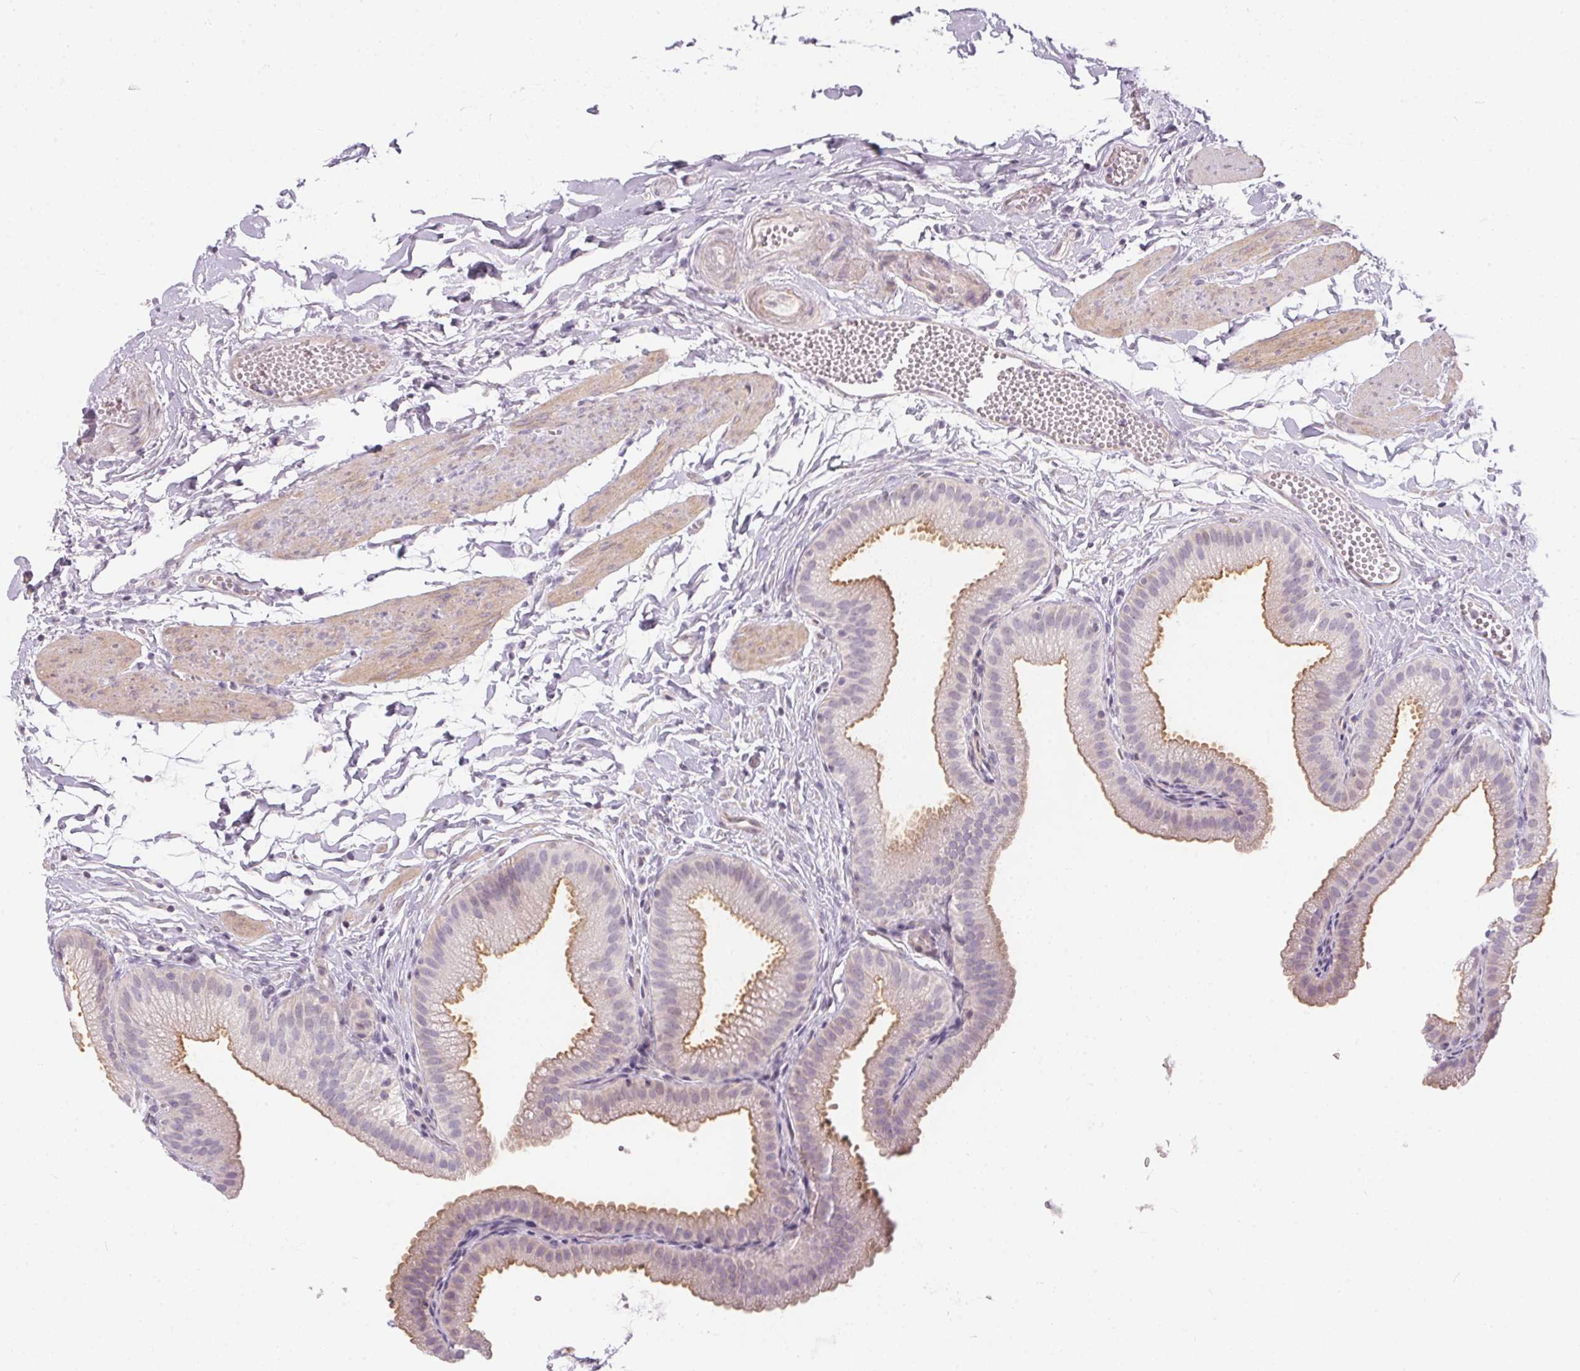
{"staining": {"intensity": "moderate", "quantity": "25%-75%", "location": "cytoplasmic/membranous"}, "tissue": "gallbladder", "cell_type": "Glandular cells", "image_type": "normal", "snomed": [{"axis": "morphology", "description": "Normal tissue, NOS"}, {"axis": "topography", "description": "Gallbladder"}], "caption": "Protein analysis of normal gallbladder reveals moderate cytoplasmic/membranous positivity in approximately 25%-75% of glandular cells. (brown staining indicates protein expression, while blue staining denotes nuclei).", "gene": "GDAP1L1", "patient": {"sex": "female", "age": 63}}